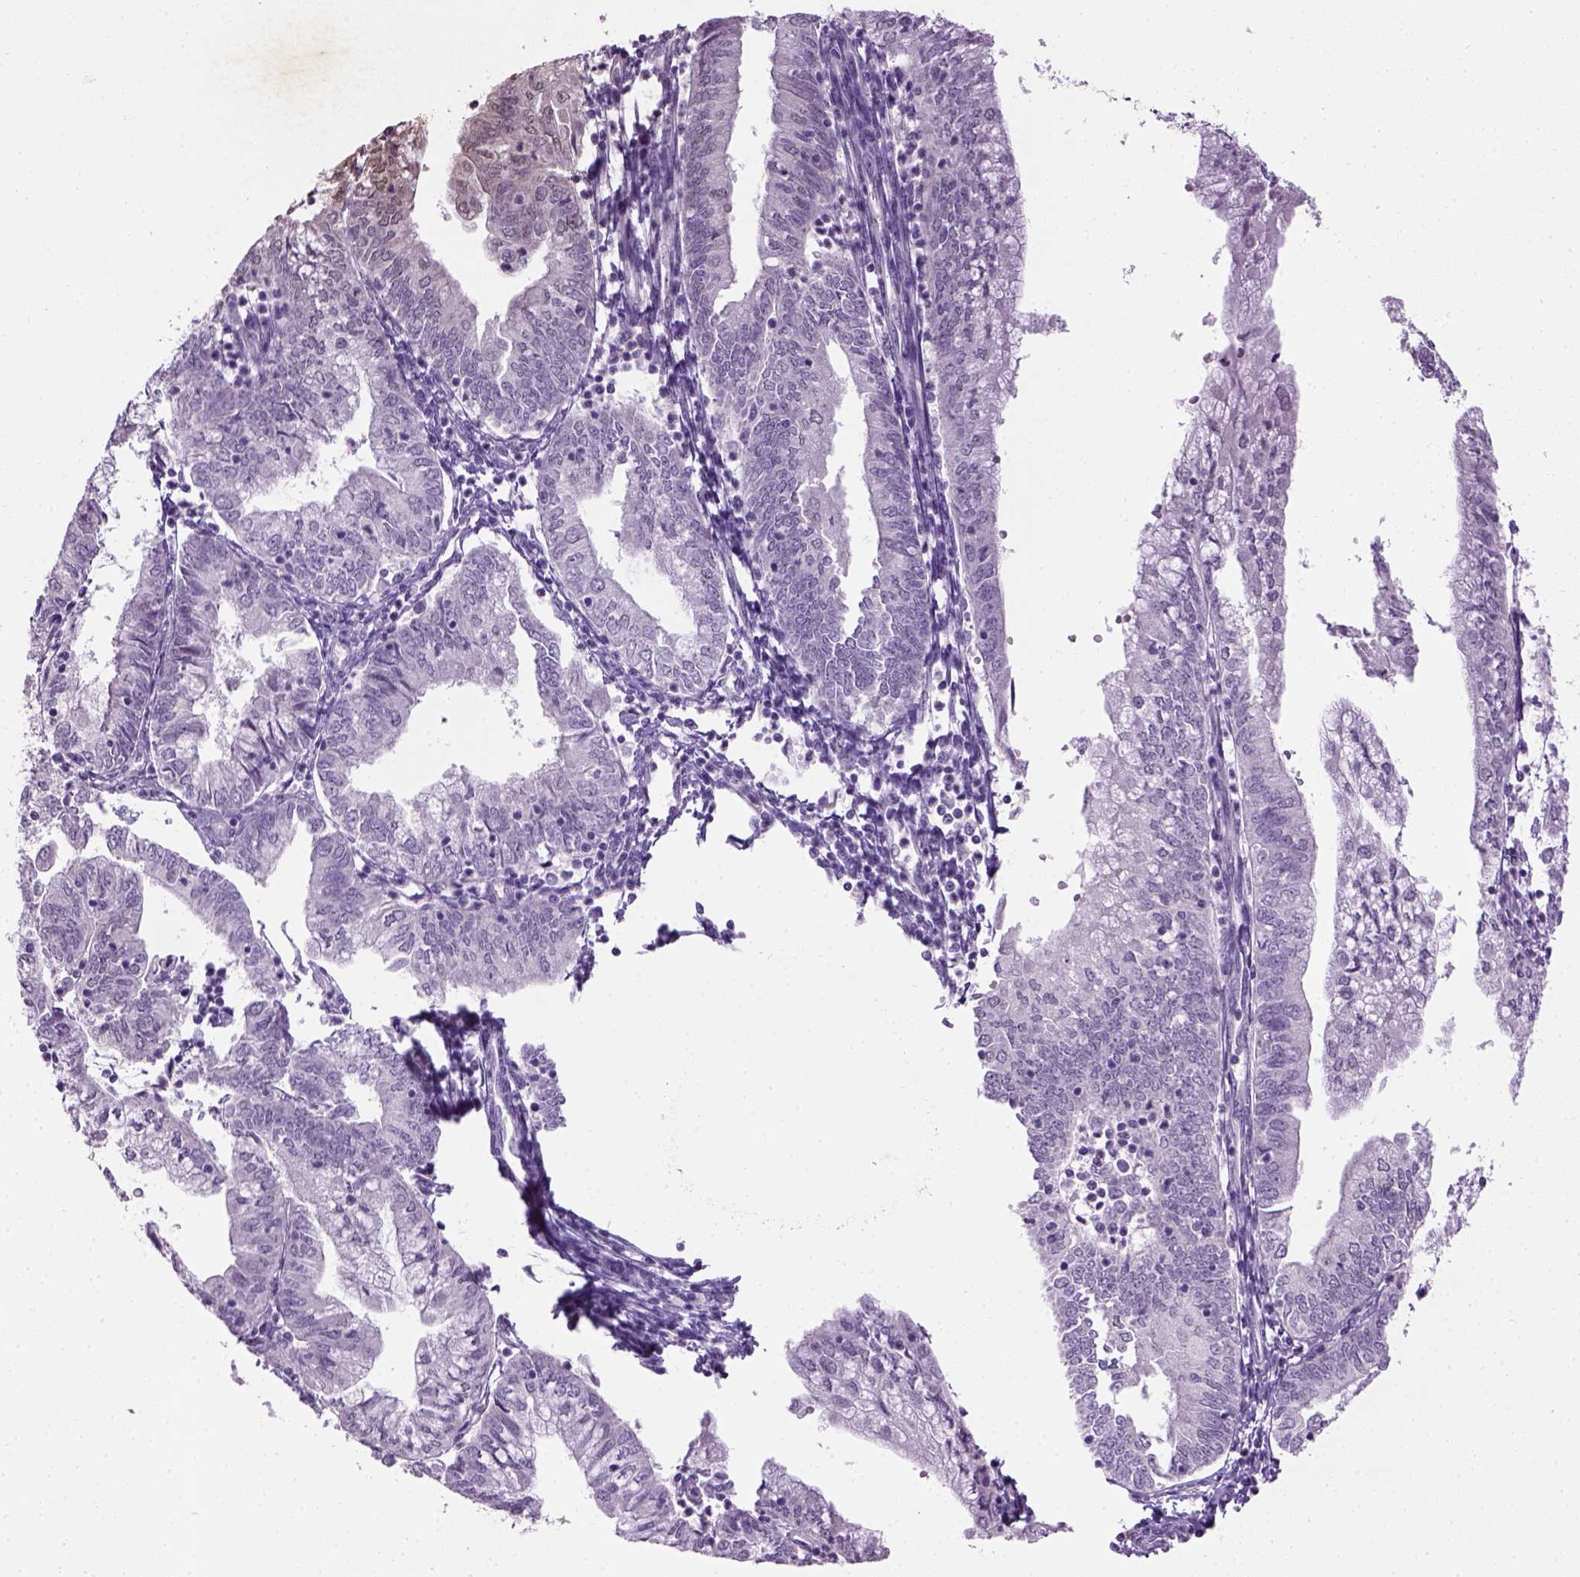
{"staining": {"intensity": "negative", "quantity": "none", "location": "none"}, "tissue": "endometrial cancer", "cell_type": "Tumor cells", "image_type": "cancer", "snomed": [{"axis": "morphology", "description": "Adenocarcinoma, NOS"}, {"axis": "topography", "description": "Endometrium"}], "caption": "Immunohistochemical staining of endometrial adenocarcinoma demonstrates no significant expression in tumor cells.", "gene": "GABRB2", "patient": {"sex": "female", "age": 55}}